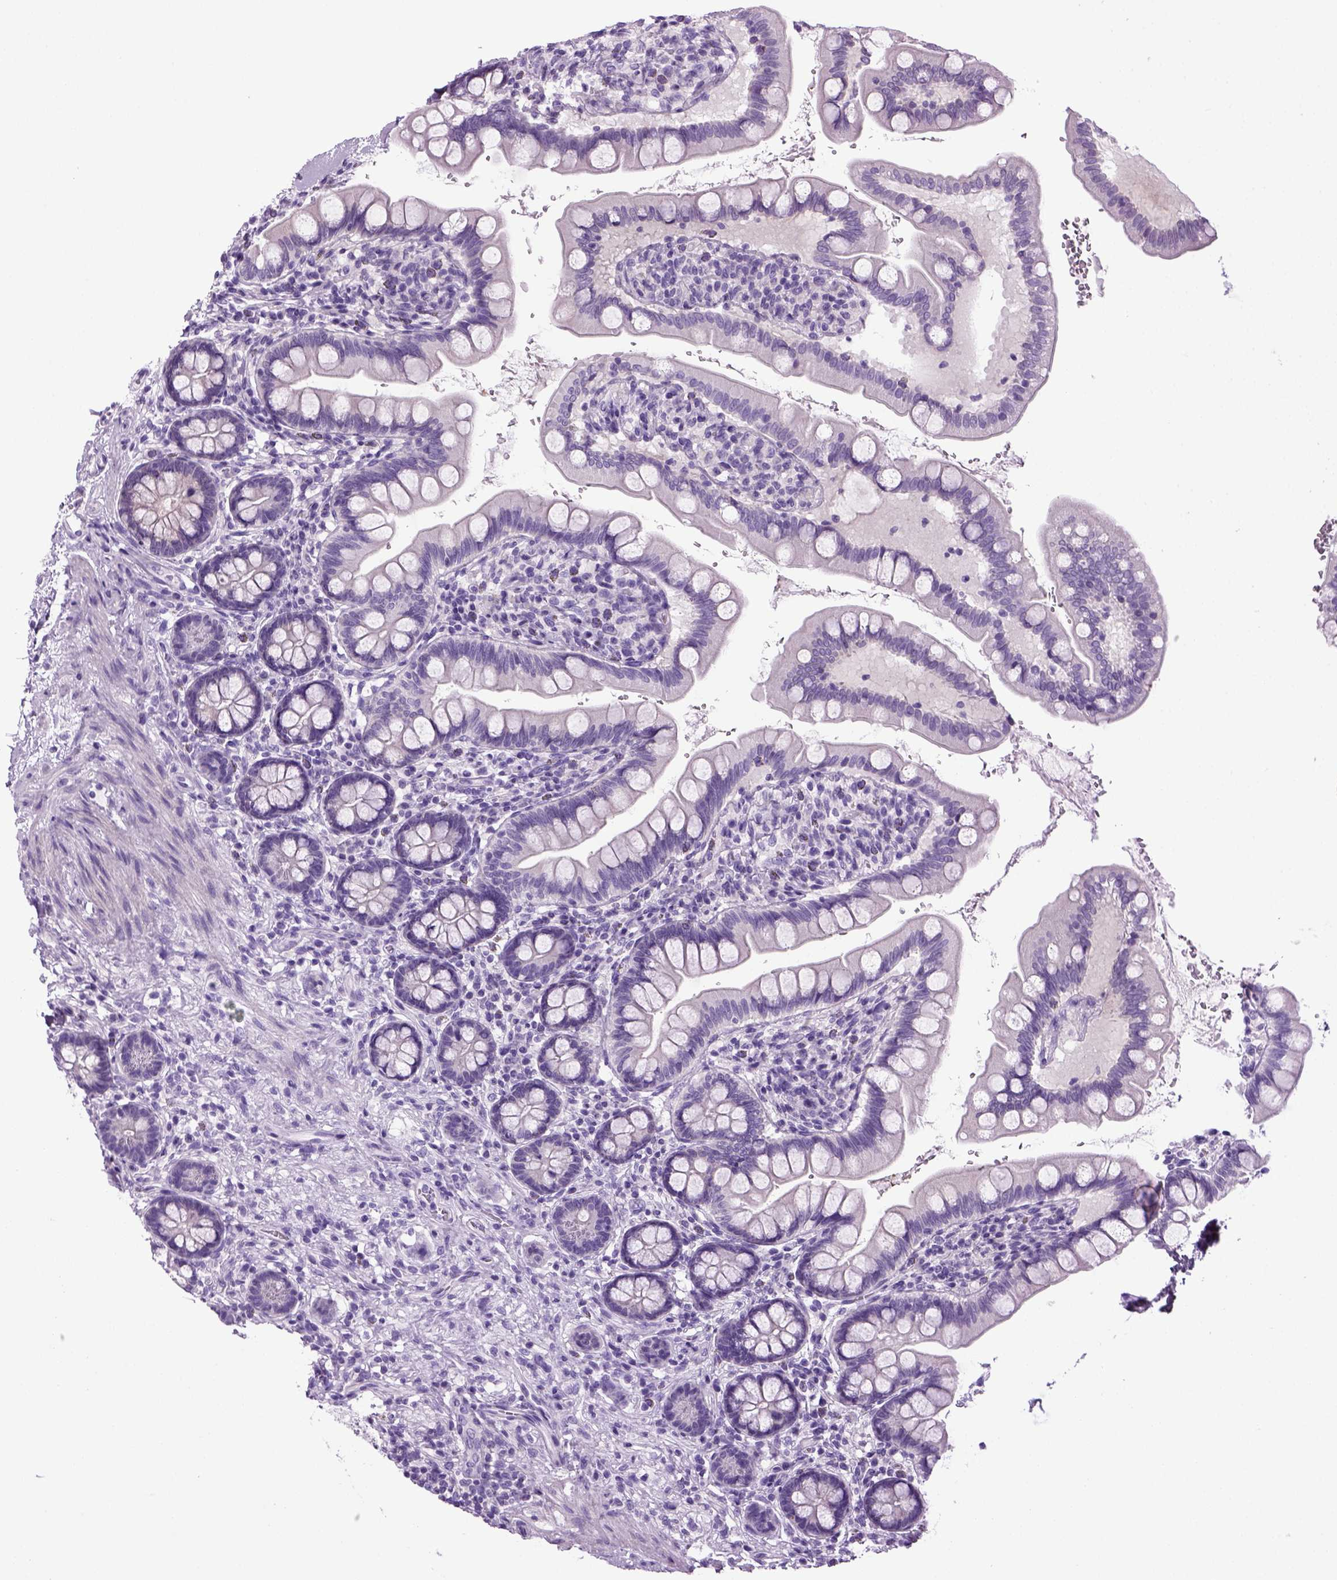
{"staining": {"intensity": "negative", "quantity": "none", "location": "none"}, "tissue": "small intestine", "cell_type": "Glandular cells", "image_type": "normal", "snomed": [{"axis": "morphology", "description": "Normal tissue, NOS"}, {"axis": "topography", "description": "Small intestine"}], "caption": "Histopathology image shows no protein expression in glandular cells of normal small intestine. (Brightfield microscopy of DAB immunohistochemistry (IHC) at high magnification).", "gene": "HMCN2", "patient": {"sex": "female", "age": 56}}